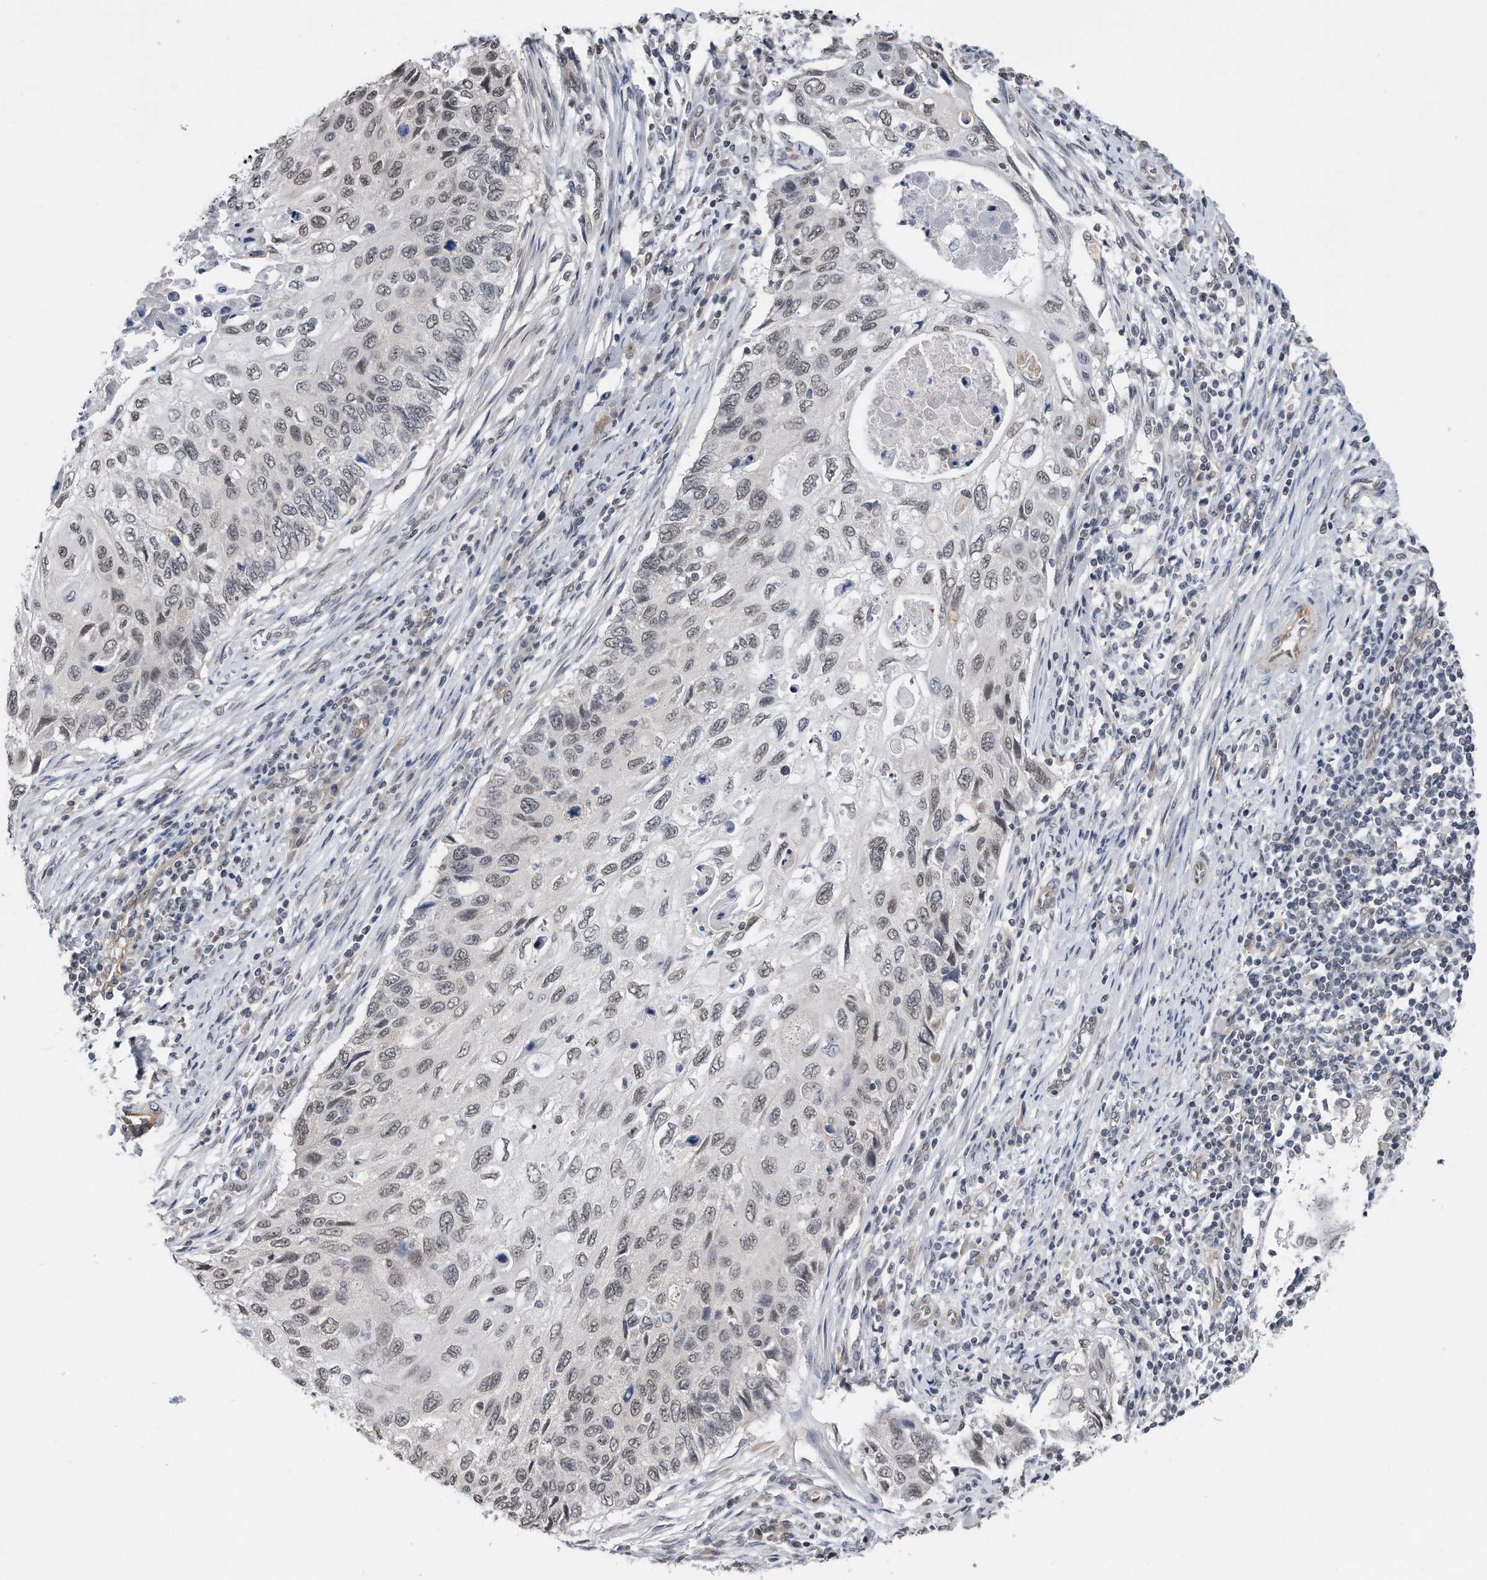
{"staining": {"intensity": "weak", "quantity": "25%-75%", "location": "nuclear"}, "tissue": "cervical cancer", "cell_type": "Tumor cells", "image_type": "cancer", "snomed": [{"axis": "morphology", "description": "Squamous cell carcinoma, NOS"}, {"axis": "topography", "description": "Cervix"}], "caption": "Cervical cancer (squamous cell carcinoma) stained with immunohistochemistry shows weak nuclear expression in about 25%-75% of tumor cells.", "gene": "TP53INP1", "patient": {"sex": "female", "age": 70}}